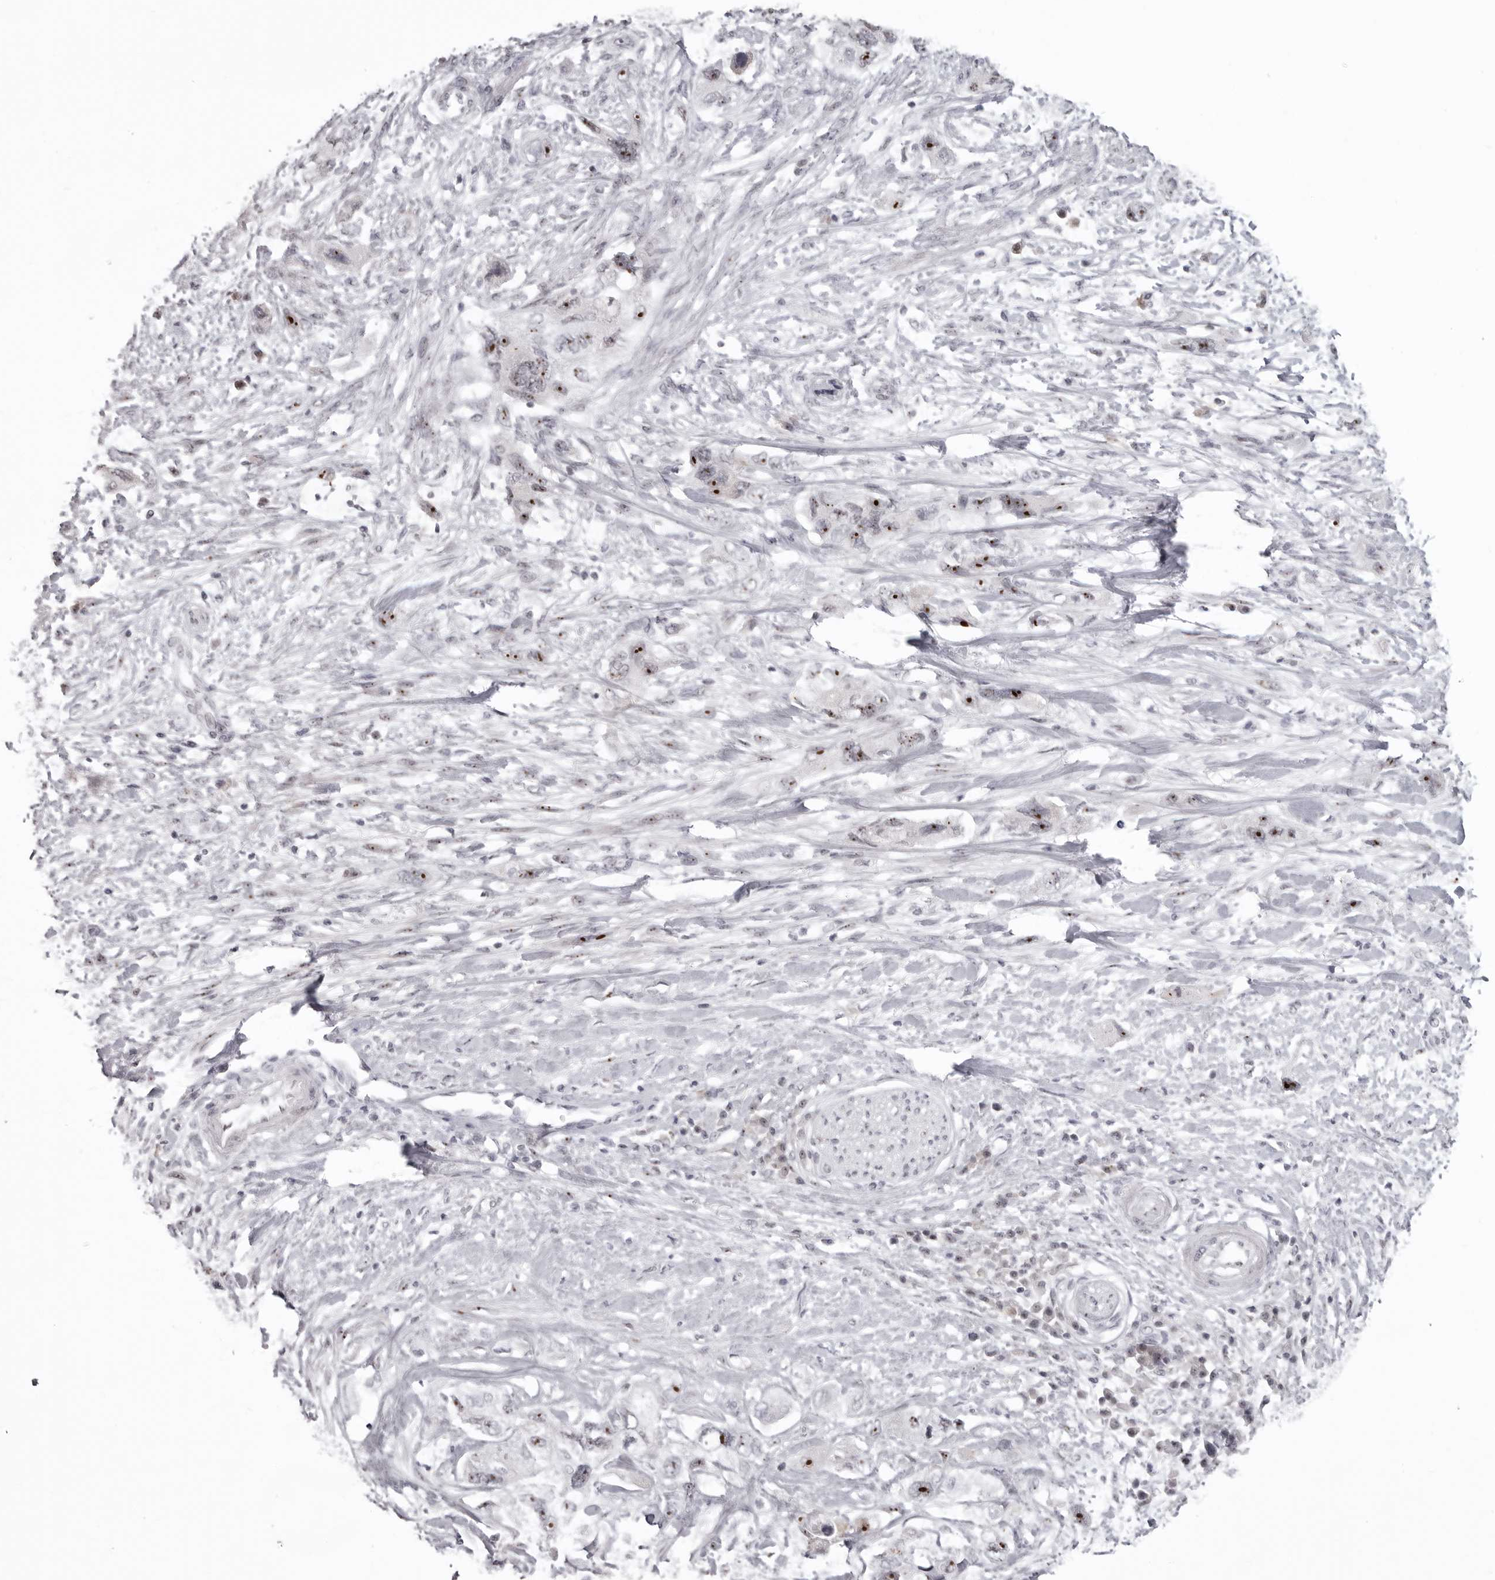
{"staining": {"intensity": "strong", "quantity": ">75%", "location": "nuclear"}, "tissue": "pancreatic cancer", "cell_type": "Tumor cells", "image_type": "cancer", "snomed": [{"axis": "morphology", "description": "Adenocarcinoma, NOS"}, {"axis": "topography", "description": "Pancreas"}], "caption": "The photomicrograph shows immunohistochemical staining of adenocarcinoma (pancreatic). There is strong nuclear expression is seen in approximately >75% of tumor cells. (DAB (3,3'-diaminobenzidine) = brown stain, brightfield microscopy at high magnification).", "gene": "HELZ", "patient": {"sex": "female", "age": 73}}